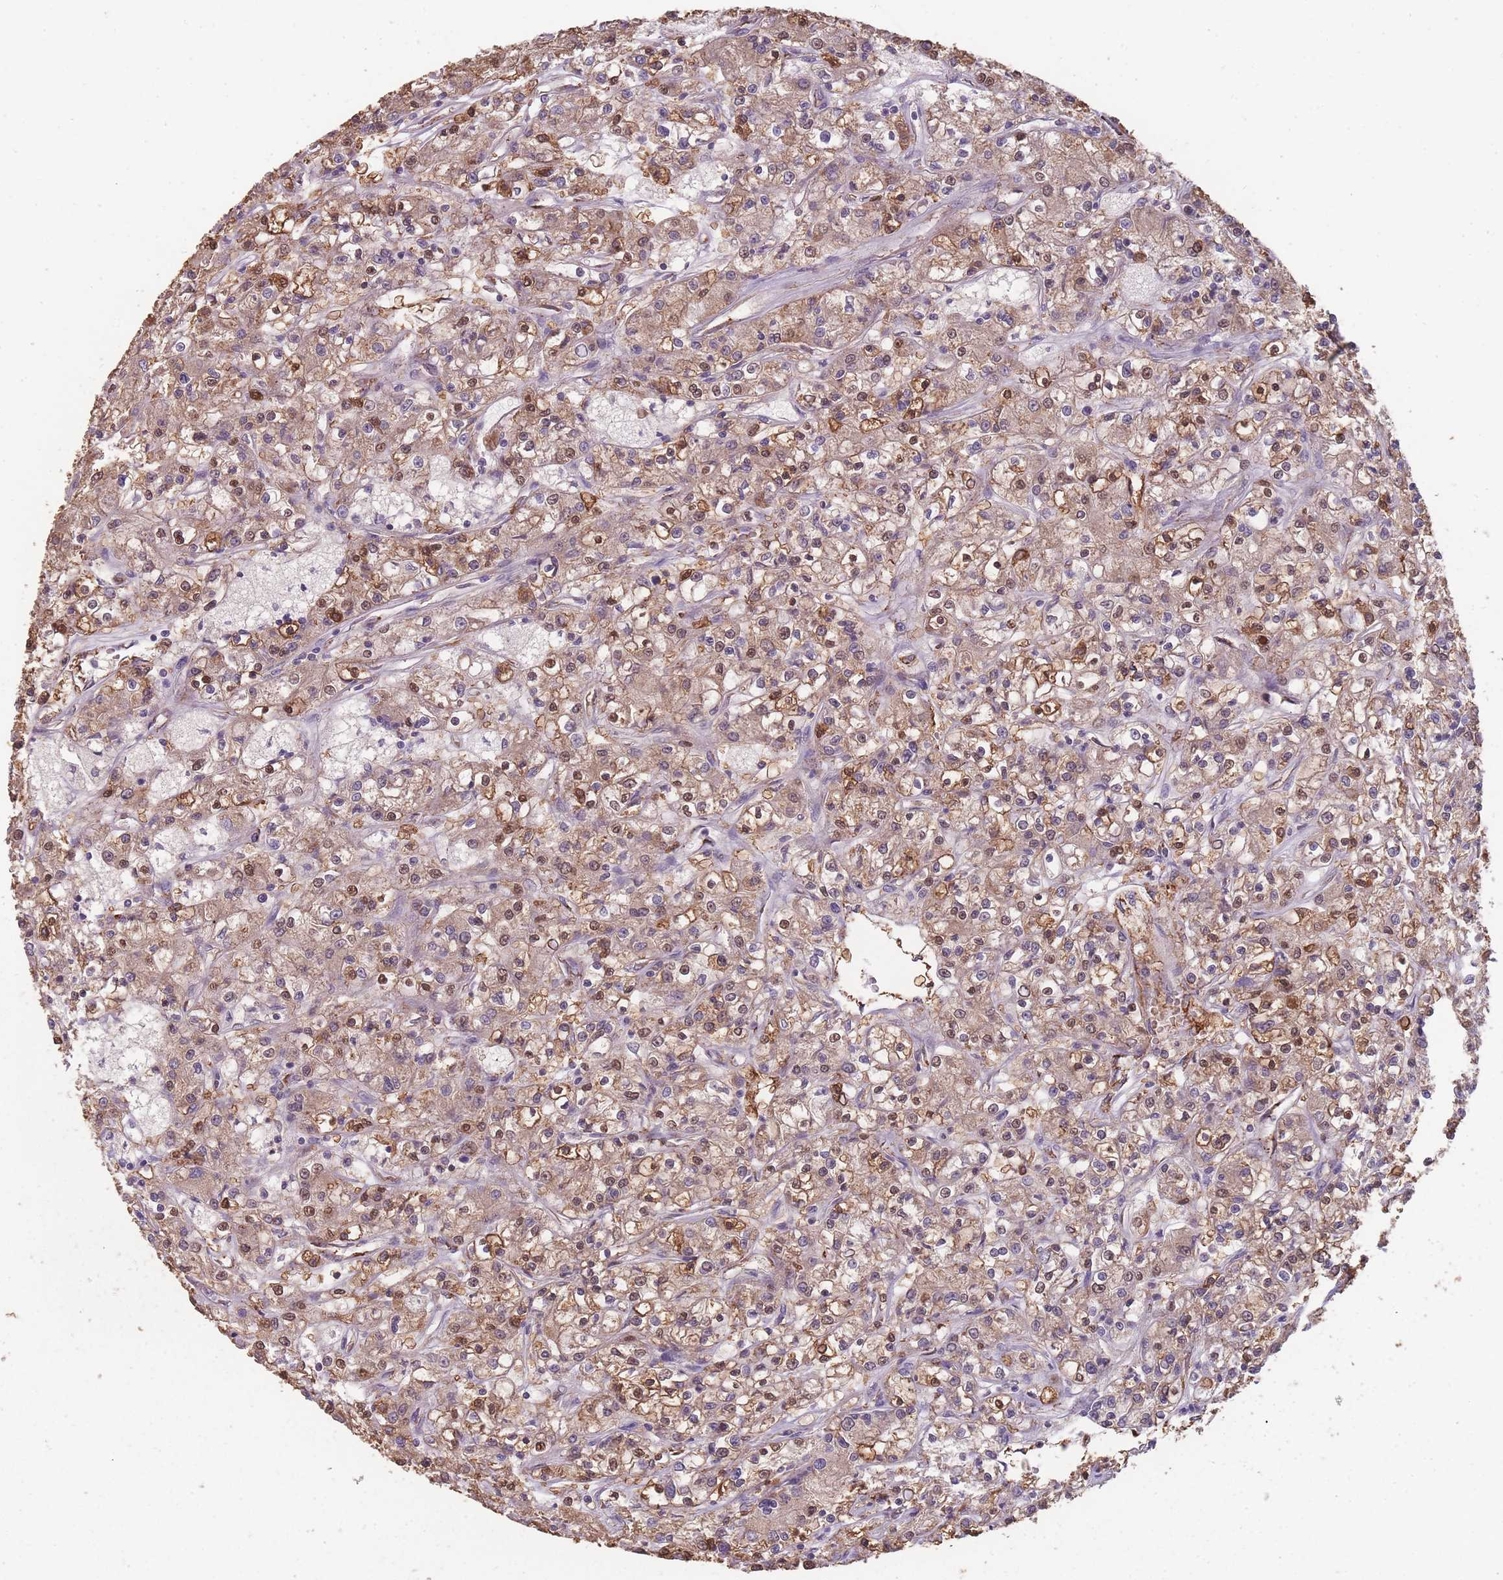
{"staining": {"intensity": "moderate", "quantity": ">75%", "location": "cytoplasmic/membranous,nuclear"}, "tissue": "renal cancer", "cell_type": "Tumor cells", "image_type": "cancer", "snomed": [{"axis": "morphology", "description": "Adenocarcinoma, NOS"}, {"axis": "topography", "description": "Kidney"}], "caption": "Protein analysis of renal adenocarcinoma tissue shows moderate cytoplasmic/membranous and nuclear staining in approximately >75% of tumor cells.", "gene": "SANBR", "patient": {"sex": "female", "age": 59}}